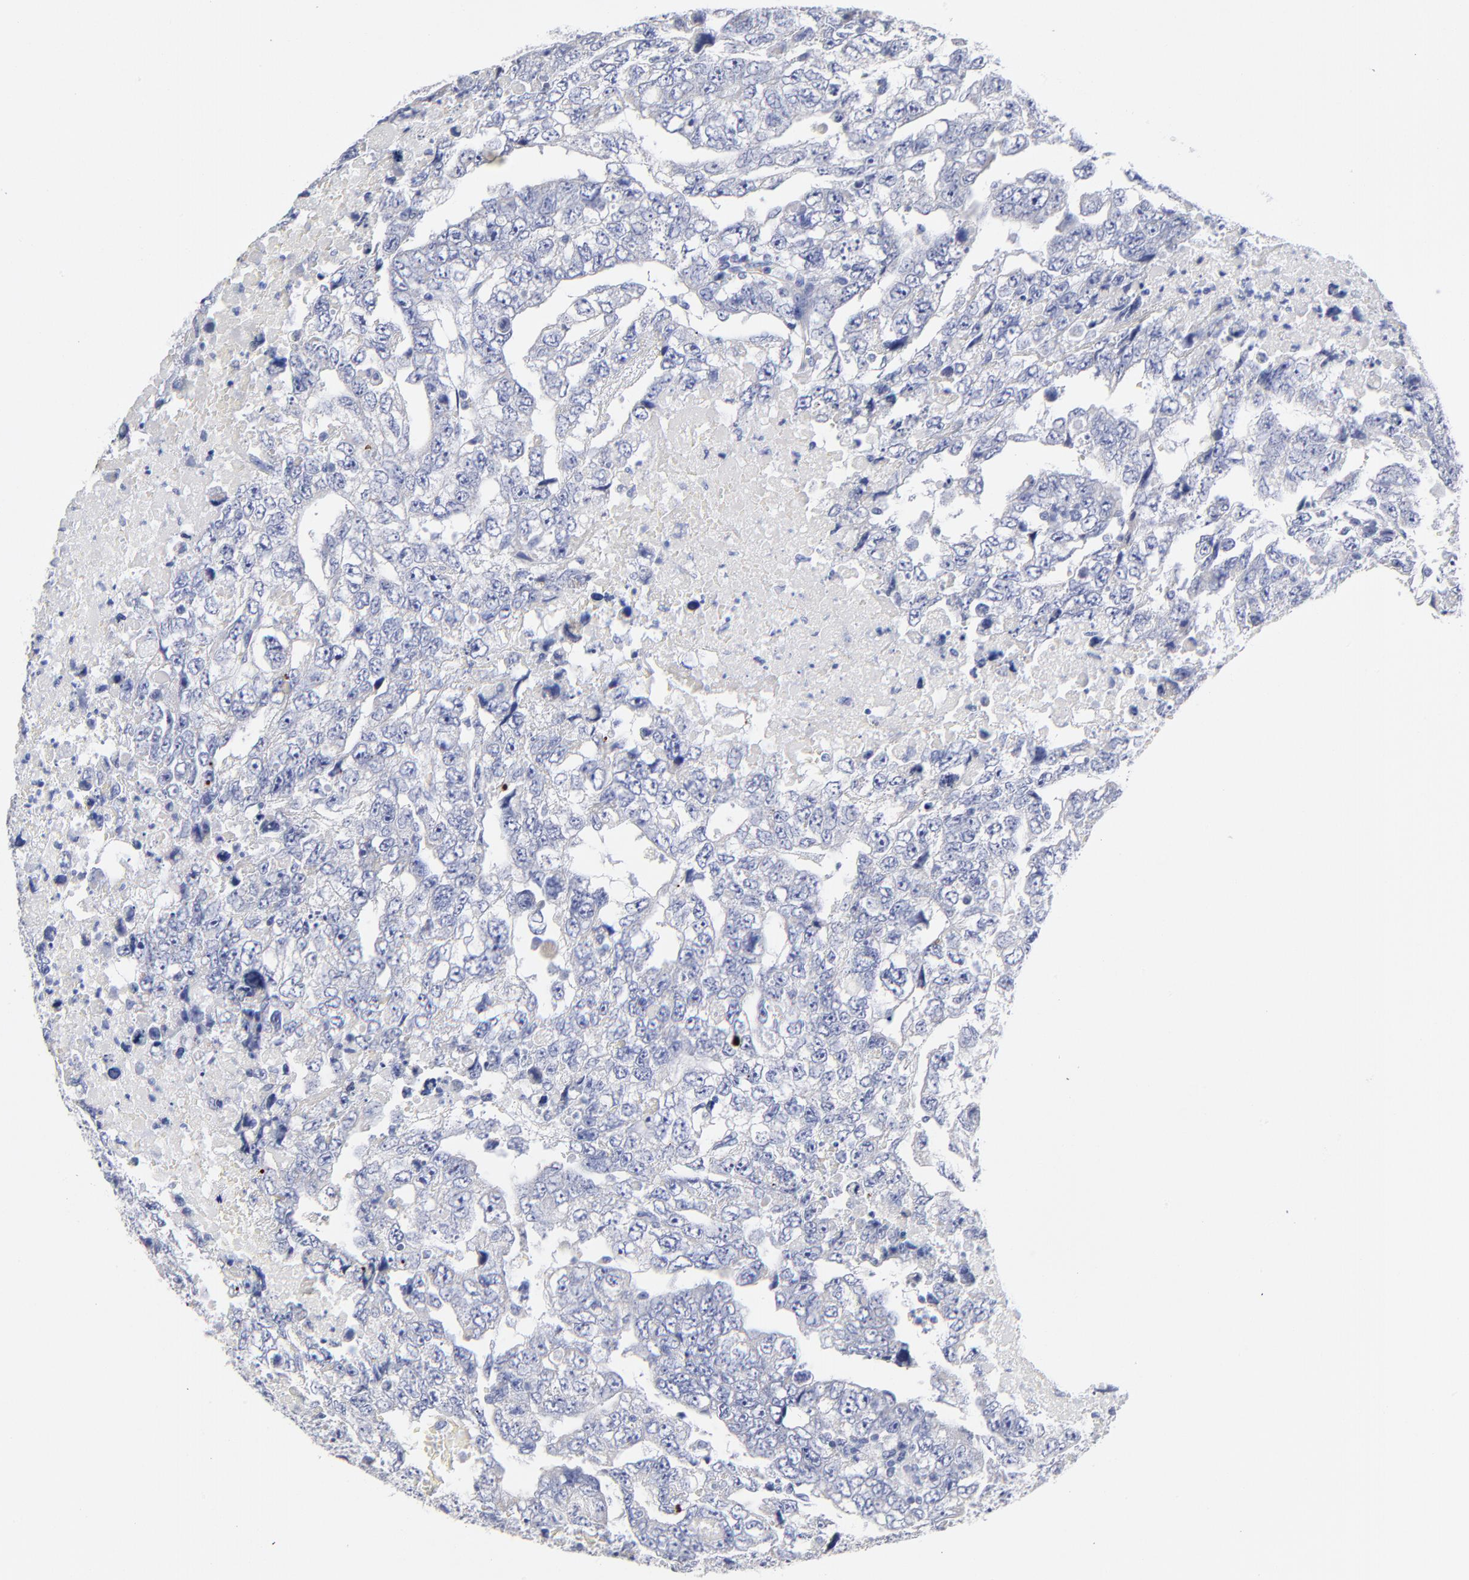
{"staining": {"intensity": "negative", "quantity": "none", "location": "none"}, "tissue": "testis cancer", "cell_type": "Tumor cells", "image_type": "cancer", "snomed": [{"axis": "morphology", "description": "Carcinoma, Embryonal, NOS"}, {"axis": "topography", "description": "Testis"}], "caption": "Protein analysis of testis cancer (embryonal carcinoma) exhibits no significant expression in tumor cells.", "gene": "PTP4A1", "patient": {"sex": "male", "age": 36}}